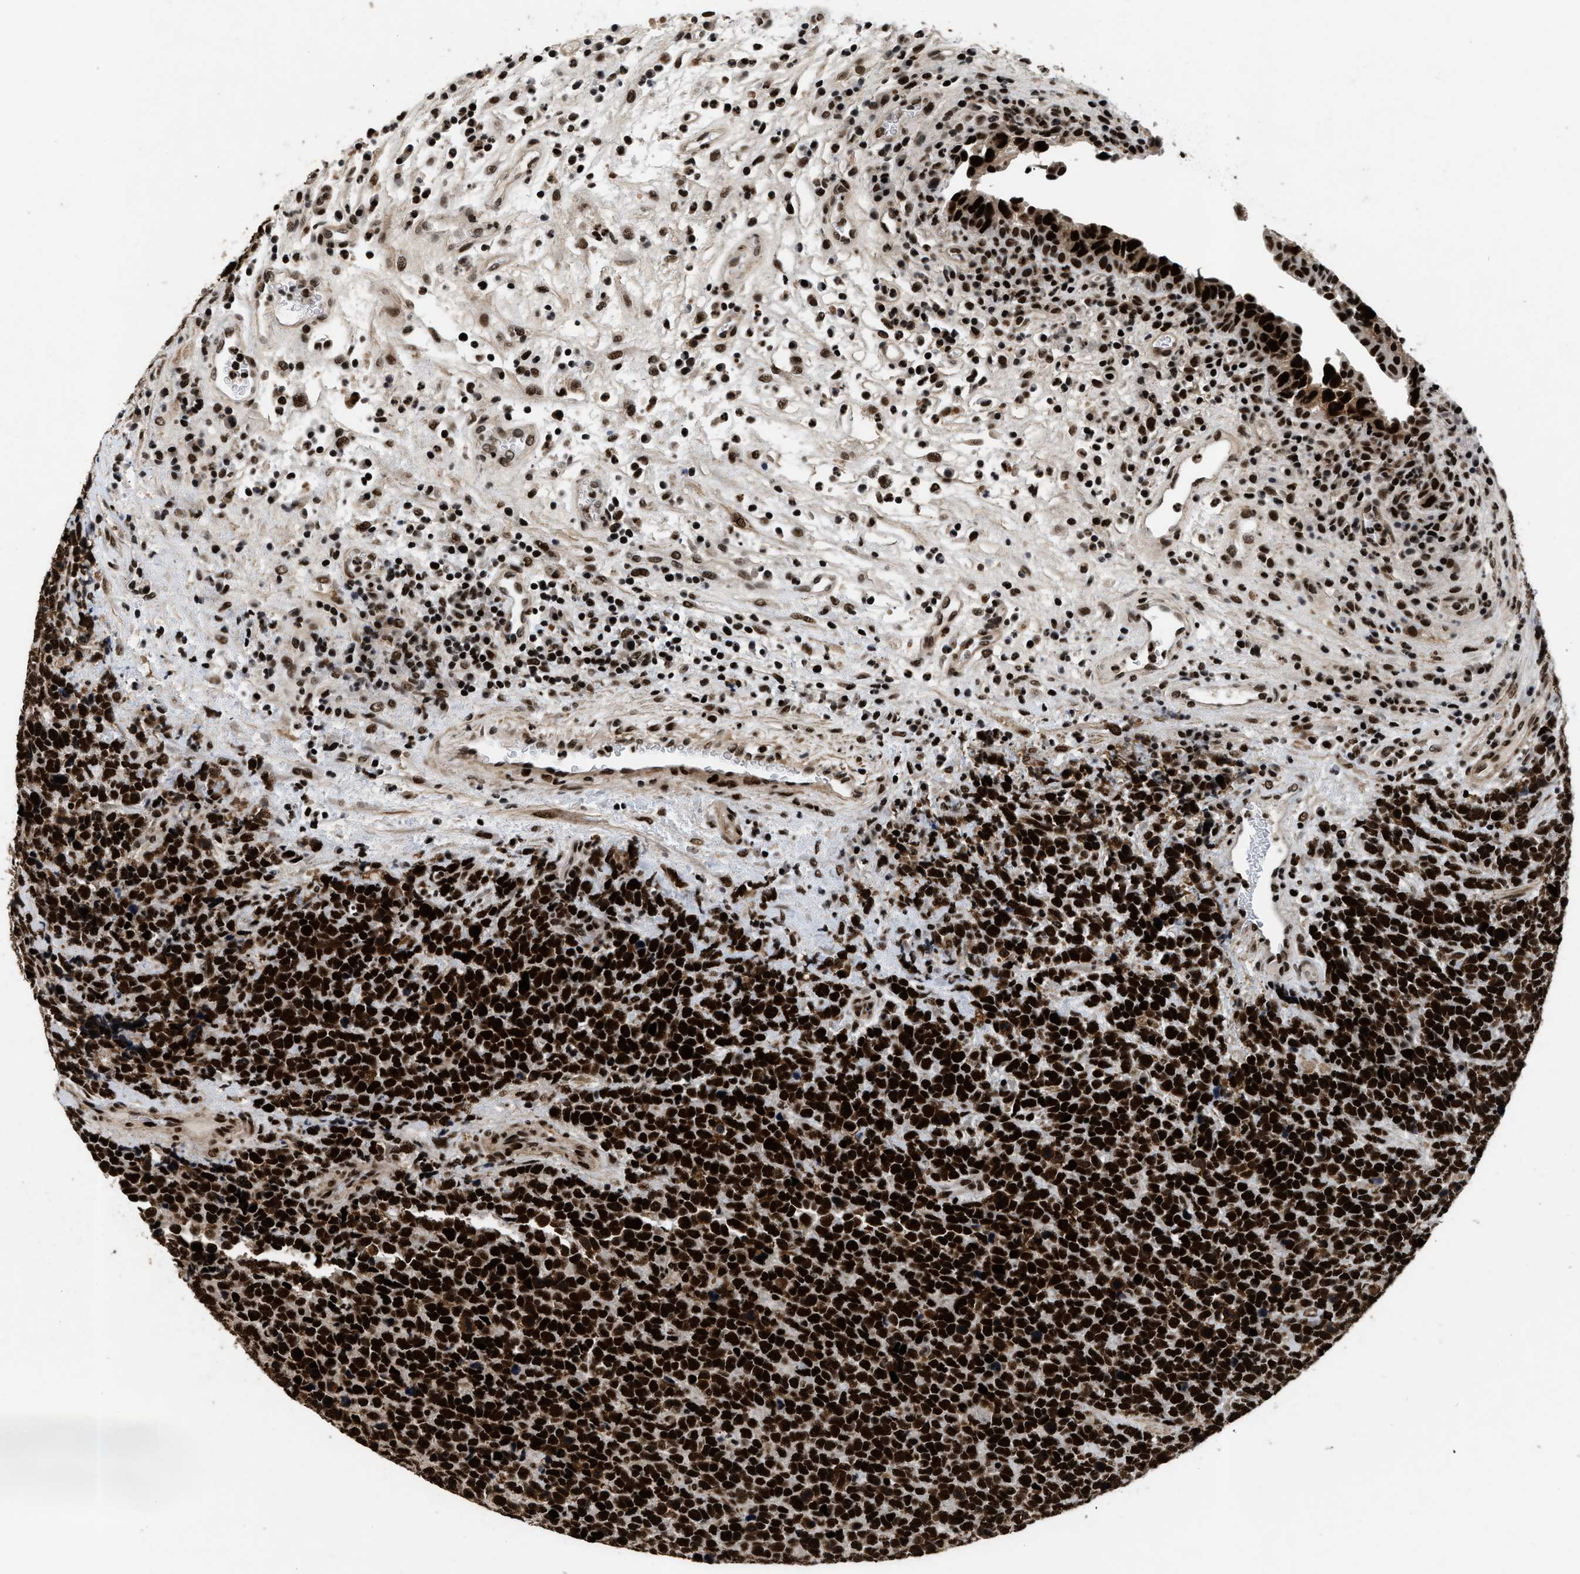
{"staining": {"intensity": "strong", "quantity": ">75%", "location": "nuclear"}, "tissue": "urothelial cancer", "cell_type": "Tumor cells", "image_type": "cancer", "snomed": [{"axis": "morphology", "description": "Urothelial carcinoma, High grade"}, {"axis": "topography", "description": "Urinary bladder"}], "caption": "Strong nuclear positivity for a protein is identified in approximately >75% of tumor cells of high-grade urothelial carcinoma using immunohistochemistry (IHC).", "gene": "SMARCB1", "patient": {"sex": "female", "age": 82}}